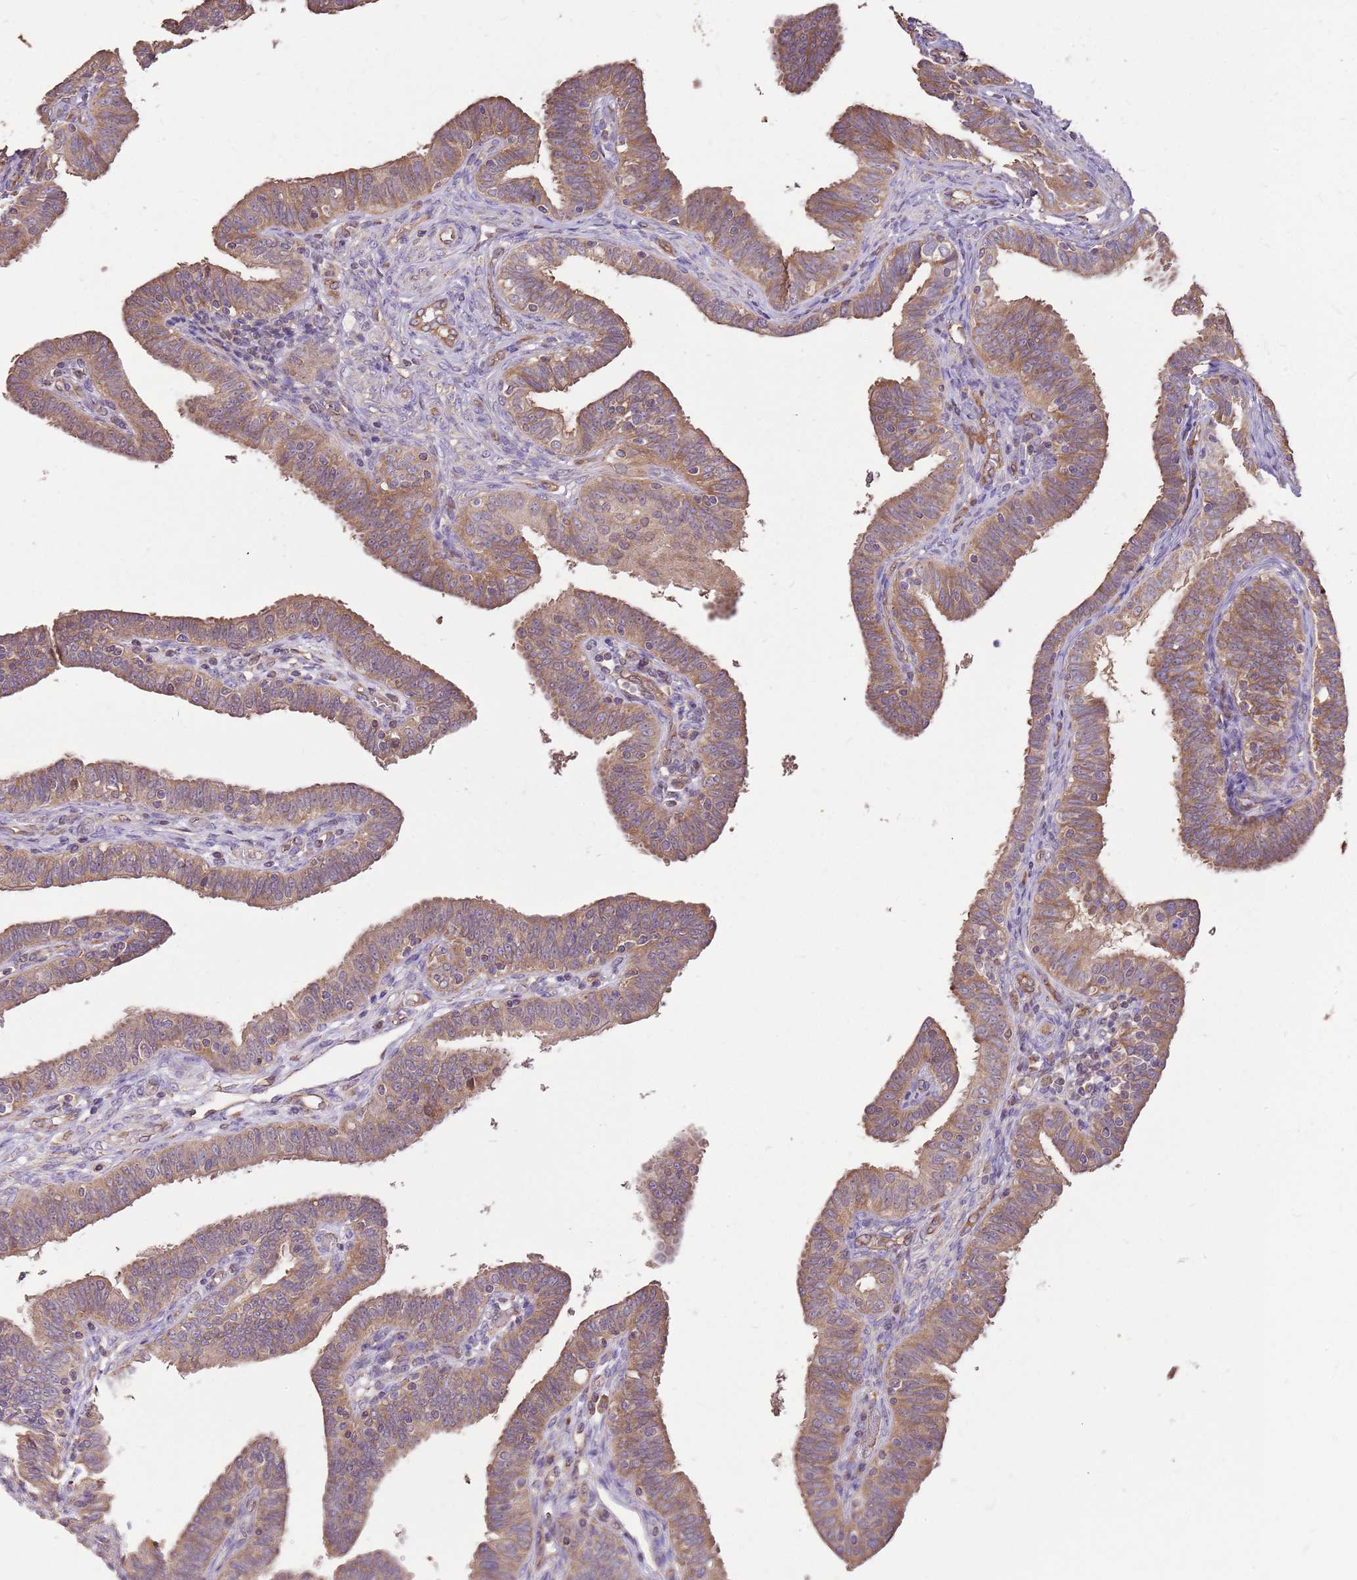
{"staining": {"intensity": "moderate", "quantity": ">75%", "location": "cytoplasmic/membranous"}, "tissue": "fallopian tube", "cell_type": "Glandular cells", "image_type": "normal", "snomed": [{"axis": "morphology", "description": "Normal tissue, NOS"}, {"axis": "topography", "description": "Fallopian tube"}], "caption": "Protein analysis of unremarkable fallopian tube shows moderate cytoplasmic/membranous positivity in about >75% of glandular cells.", "gene": "DOCK9", "patient": {"sex": "female", "age": 39}}